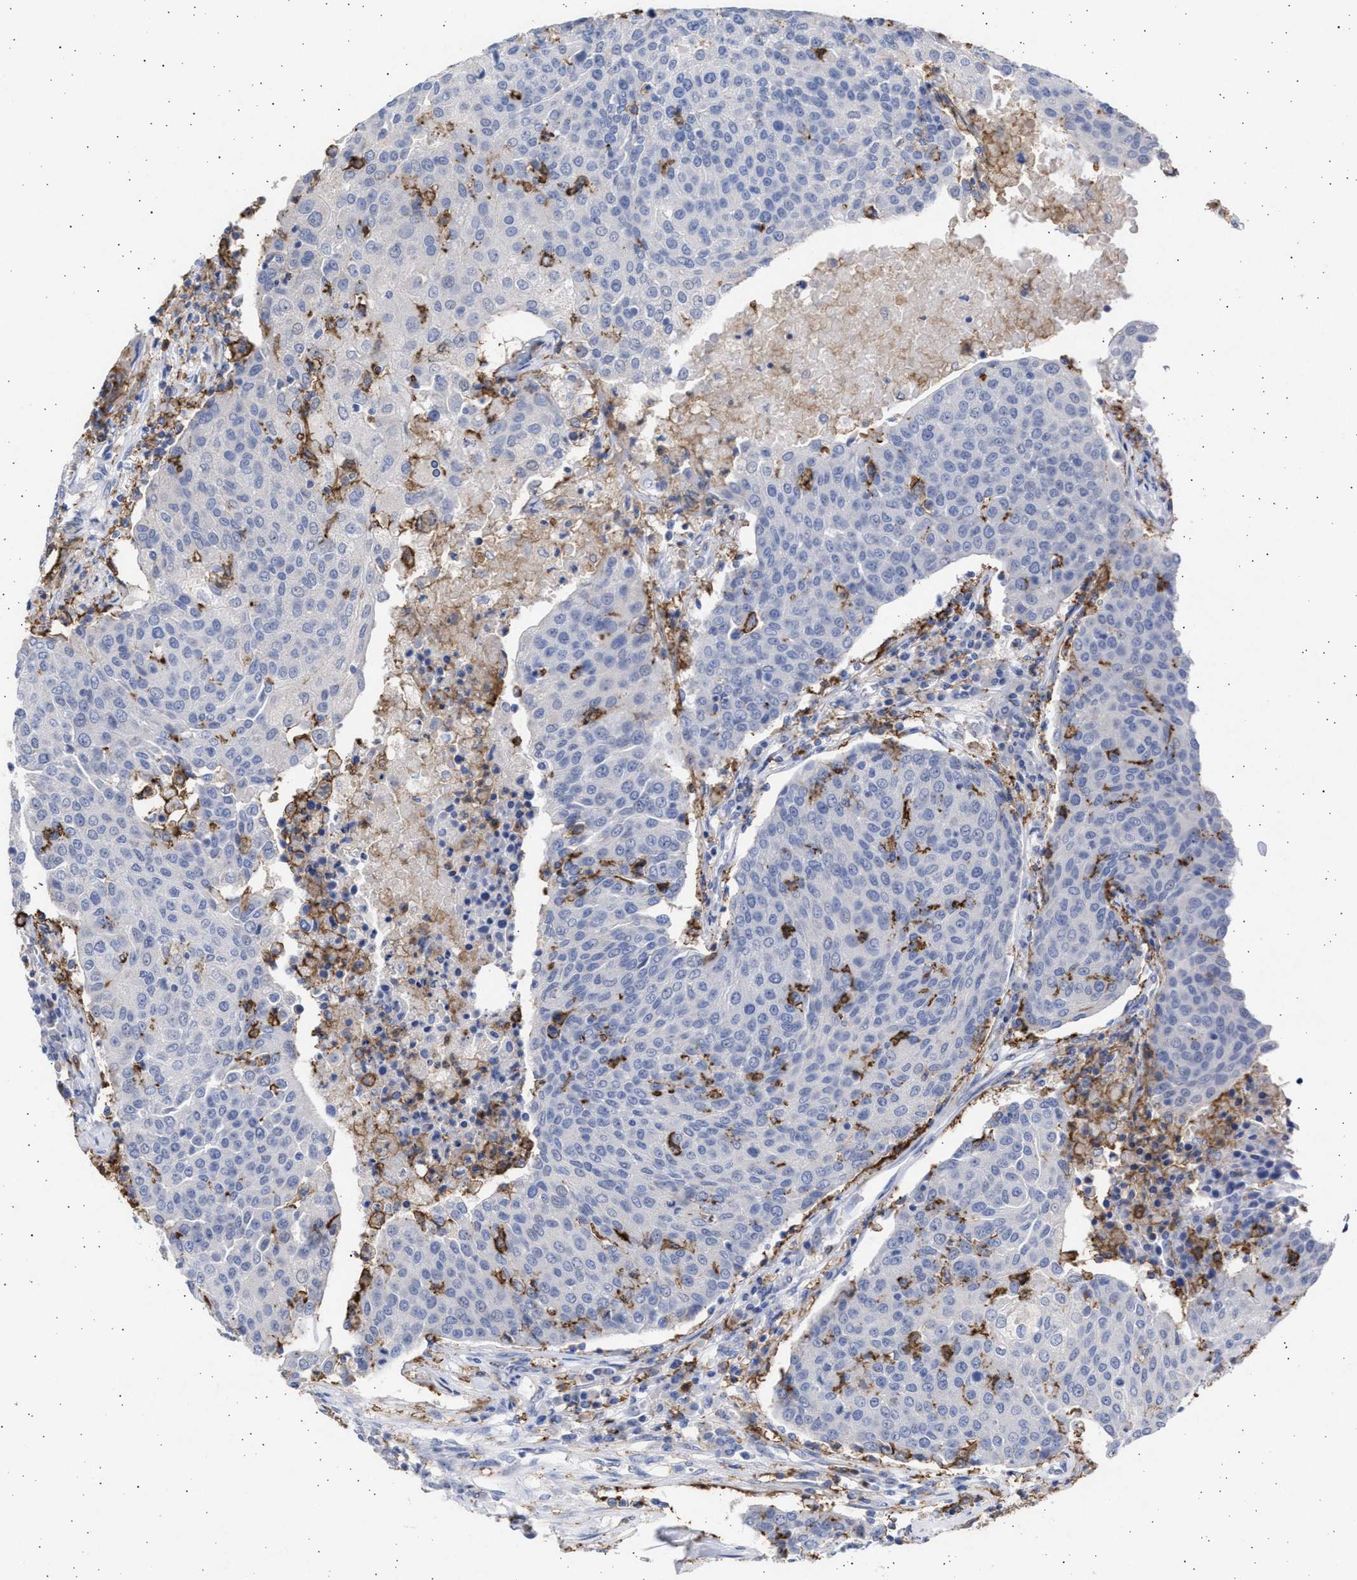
{"staining": {"intensity": "negative", "quantity": "none", "location": "none"}, "tissue": "urothelial cancer", "cell_type": "Tumor cells", "image_type": "cancer", "snomed": [{"axis": "morphology", "description": "Urothelial carcinoma, High grade"}, {"axis": "topography", "description": "Urinary bladder"}], "caption": "Immunohistochemistry (IHC) of urothelial carcinoma (high-grade) shows no staining in tumor cells. The staining is performed using DAB (3,3'-diaminobenzidine) brown chromogen with nuclei counter-stained in using hematoxylin.", "gene": "FCER1A", "patient": {"sex": "female", "age": 85}}